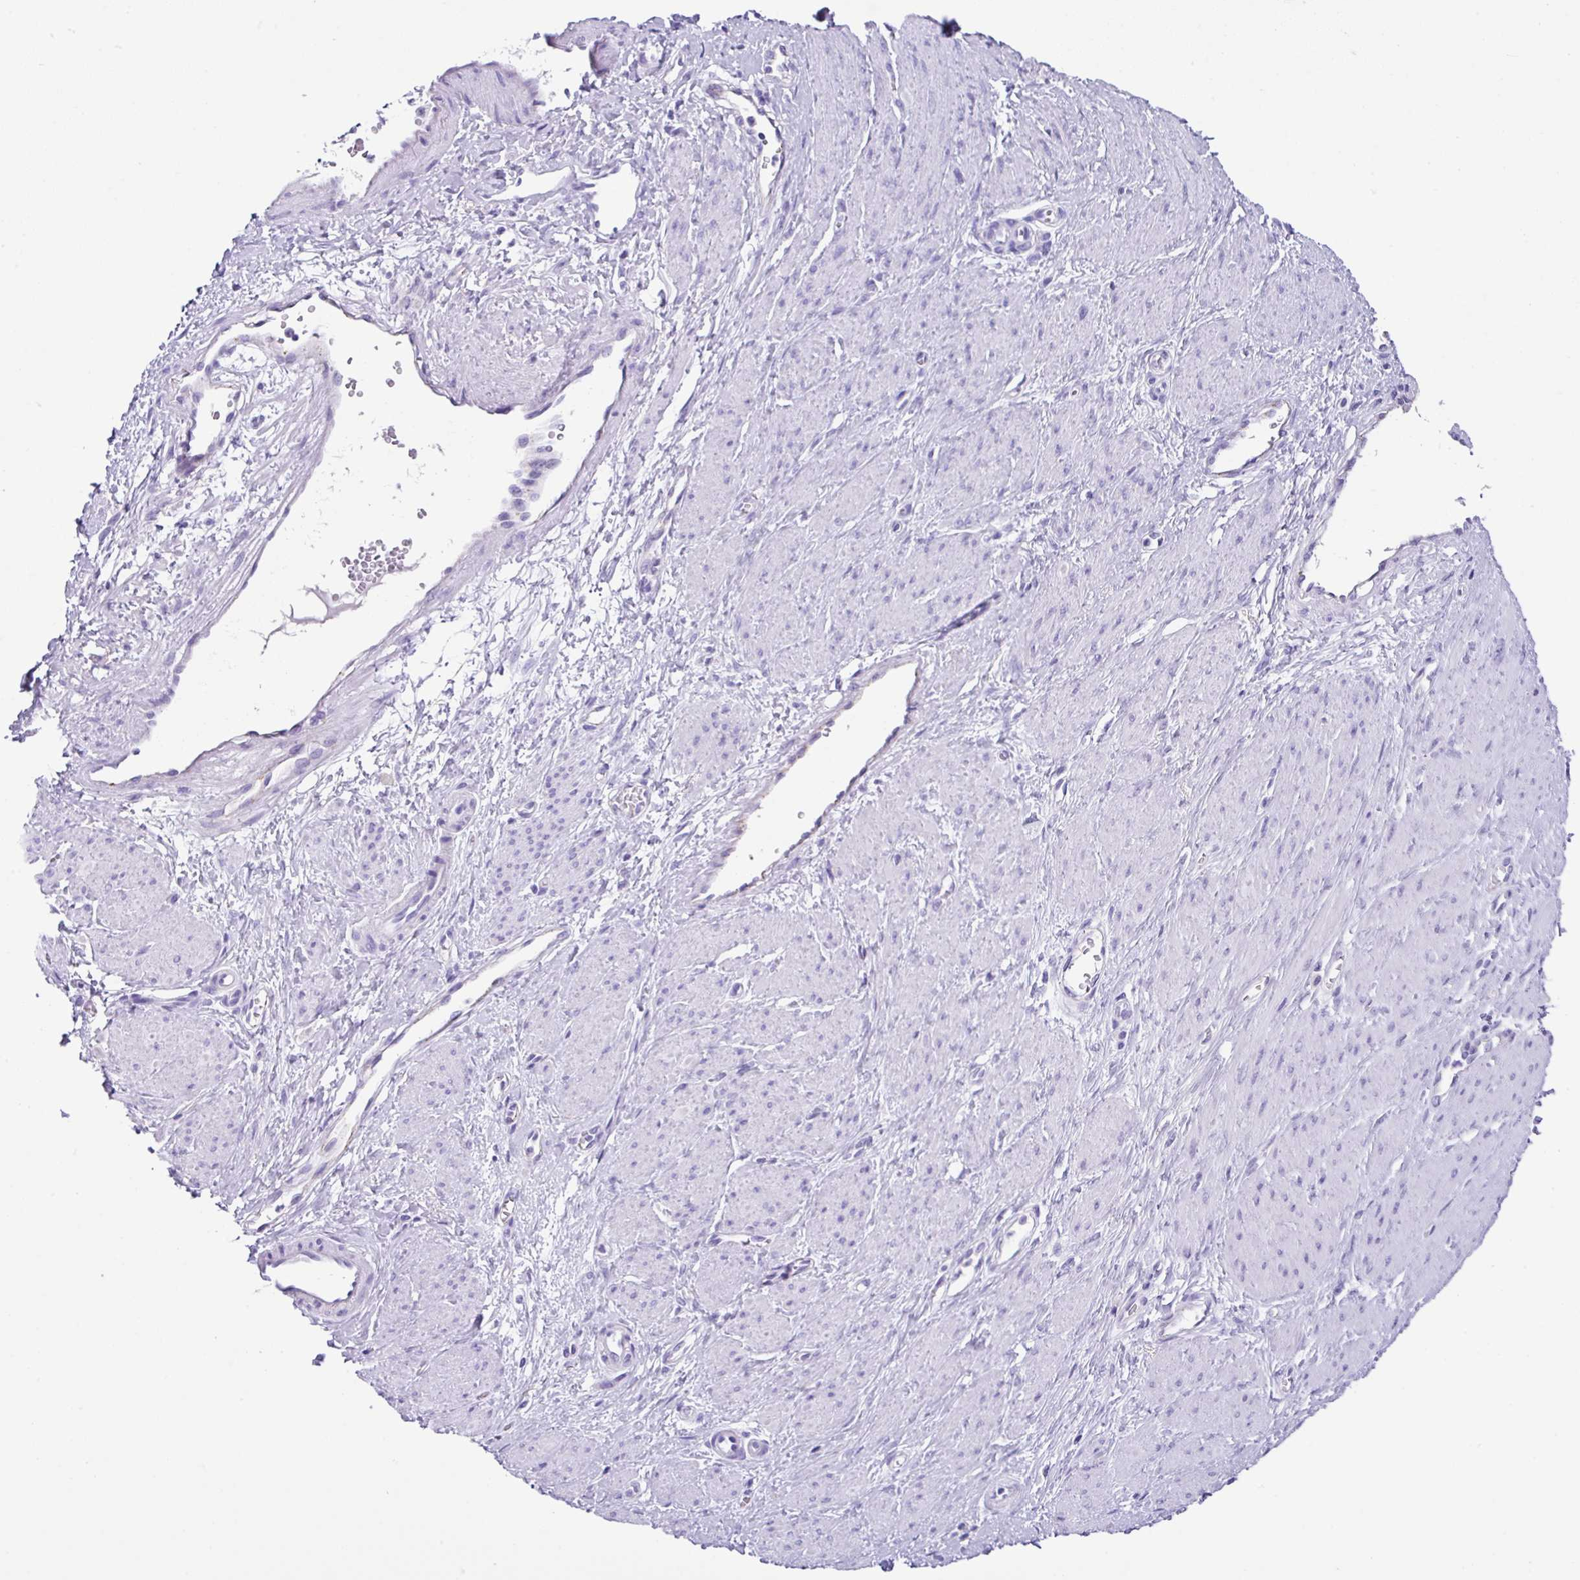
{"staining": {"intensity": "negative", "quantity": "none", "location": "none"}, "tissue": "smooth muscle", "cell_type": "Smooth muscle cells", "image_type": "normal", "snomed": [{"axis": "morphology", "description": "Normal tissue, NOS"}, {"axis": "topography", "description": "Smooth muscle"}, {"axis": "topography", "description": "Uterus"}], "caption": "Benign smooth muscle was stained to show a protein in brown. There is no significant expression in smooth muscle cells.", "gene": "ZG16", "patient": {"sex": "female", "age": 39}}